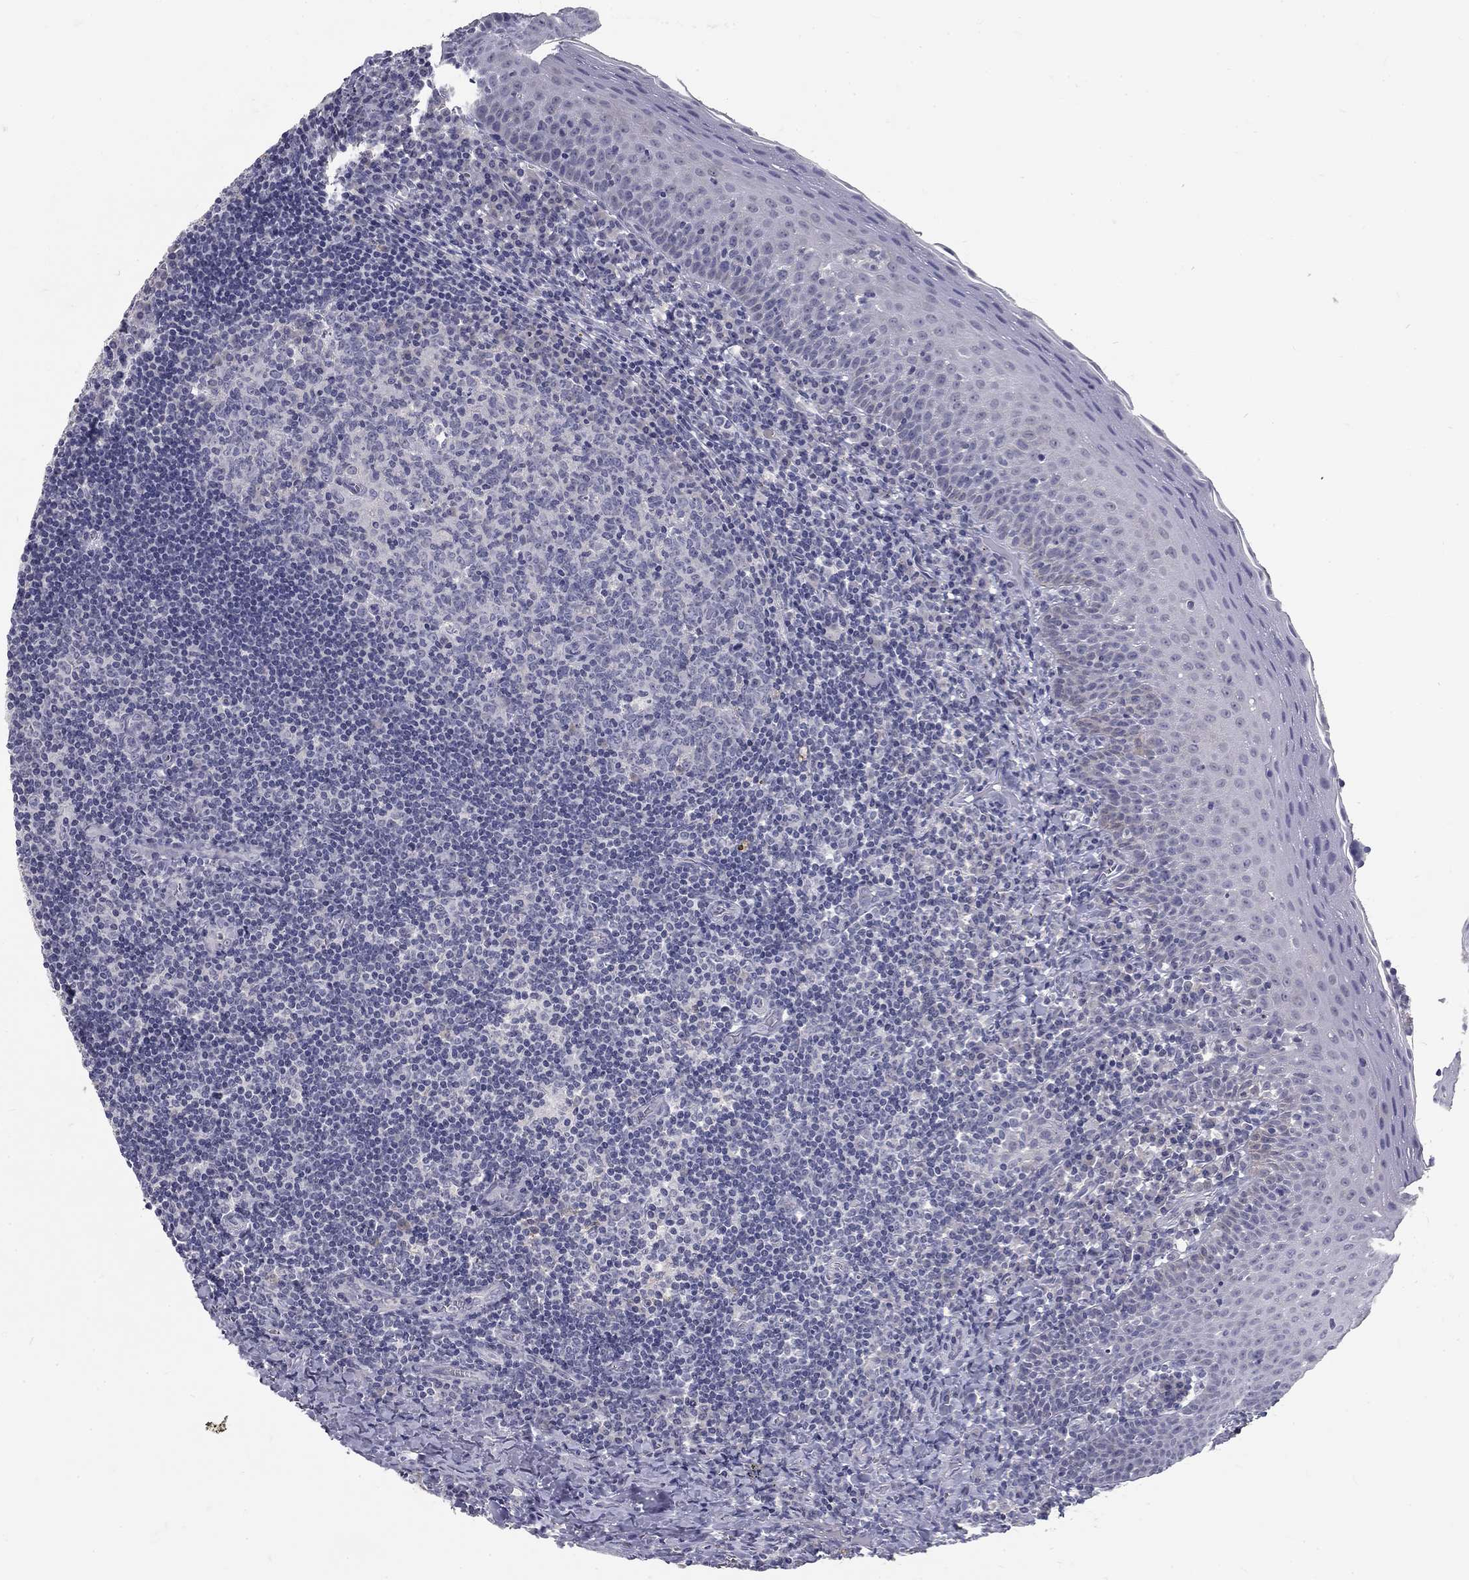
{"staining": {"intensity": "negative", "quantity": "none", "location": "none"}, "tissue": "tonsil", "cell_type": "Germinal center cells", "image_type": "normal", "snomed": [{"axis": "morphology", "description": "Normal tissue, NOS"}, {"axis": "morphology", "description": "Inflammation, NOS"}, {"axis": "topography", "description": "Tonsil"}], "caption": "Immunohistochemical staining of normal tonsil demonstrates no significant positivity in germinal center cells. (DAB IHC visualized using brightfield microscopy, high magnification).", "gene": "NOS1", "patient": {"sex": "female", "age": 31}}